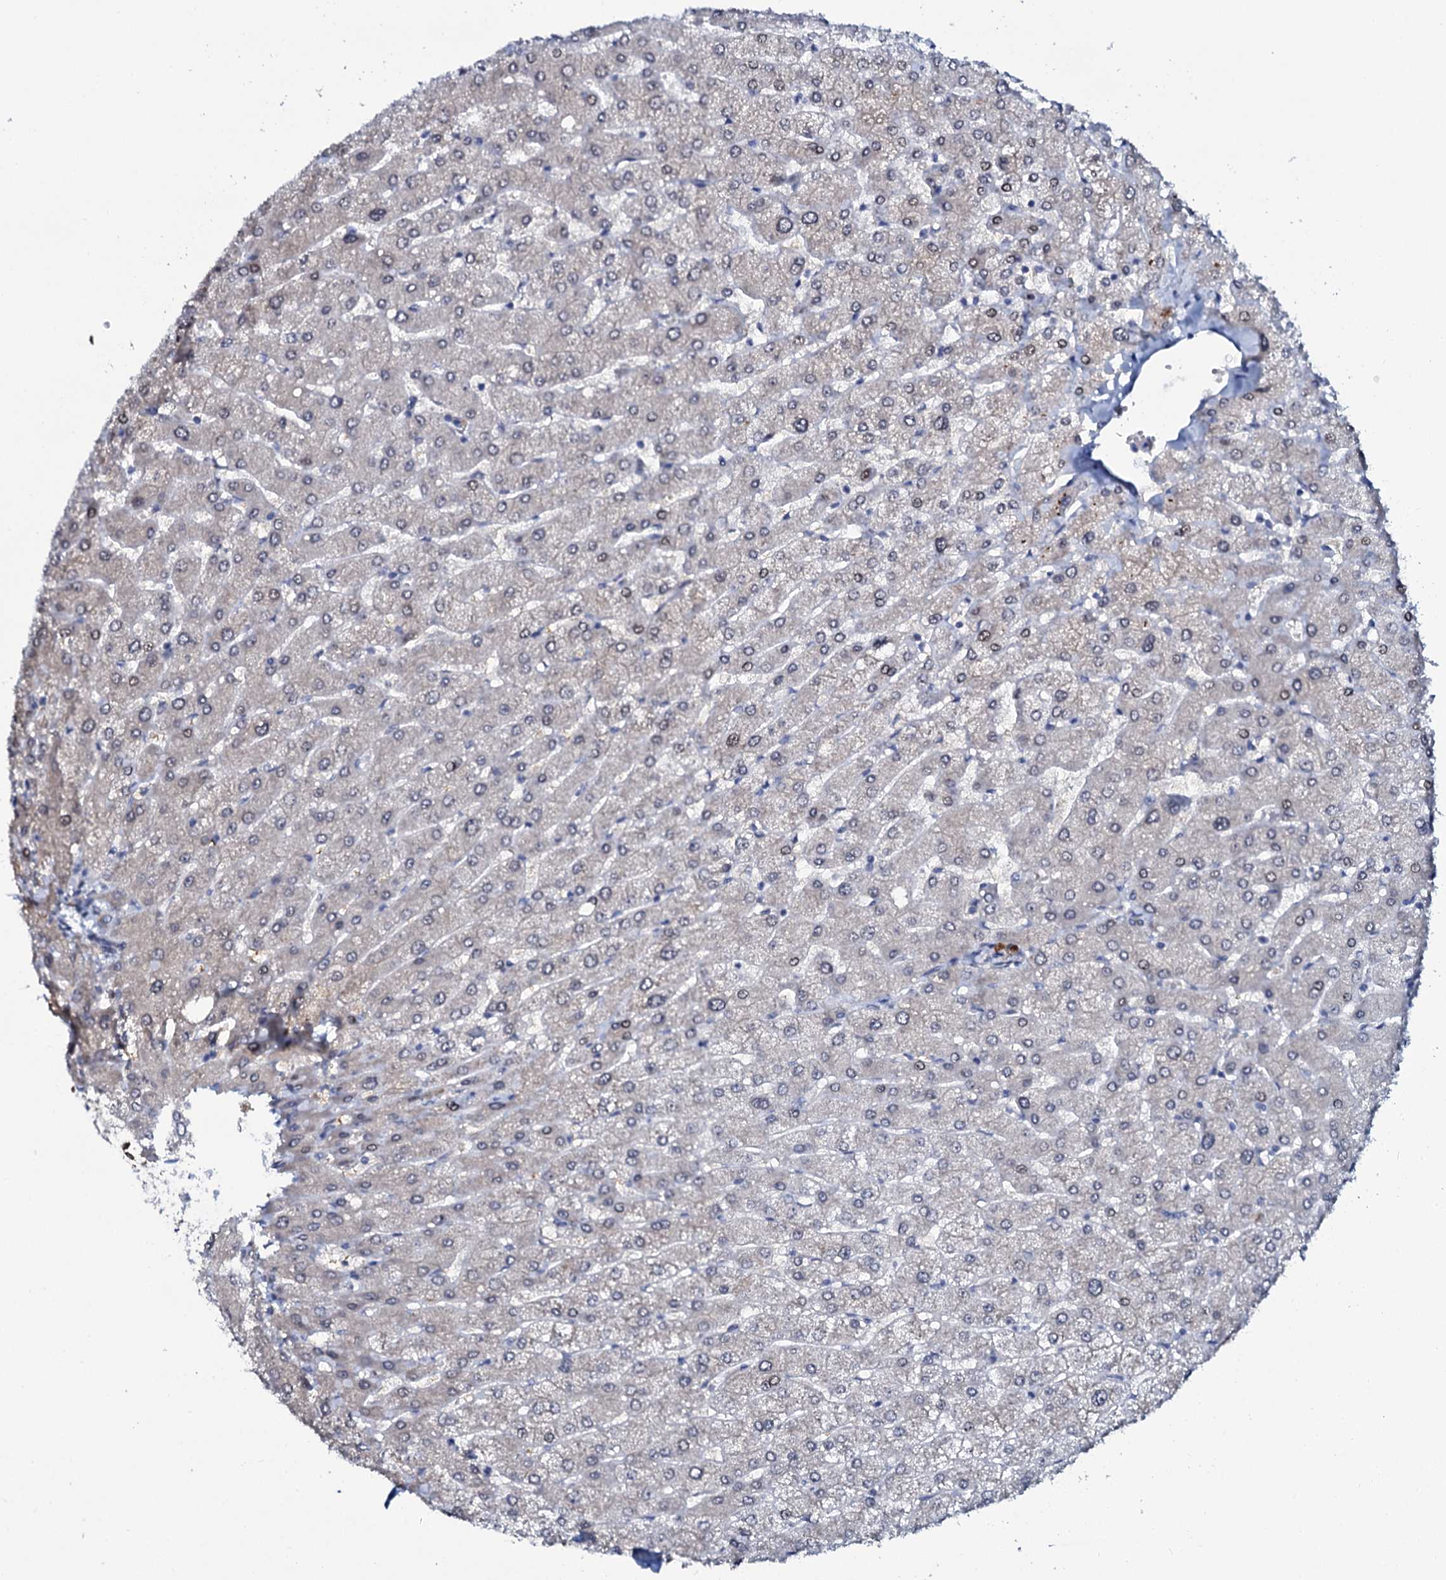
{"staining": {"intensity": "weak", "quantity": ">75%", "location": "cytoplasmic/membranous"}, "tissue": "liver", "cell_type": "Cholangiocytes", "image_type": "normal", "snomed": [{"axis": "morphology", "description": "Normal tissue, NOS"}, {"axis": "topography", "description": "Liver"}], "caption": "Protein expression analysis of benign liver demonstrates weak cytoplasmic/membranous staining in about >75% of cholangiocytes.", "gene": "C10orf88", "patient": {"sex": "male", "age": 55}}